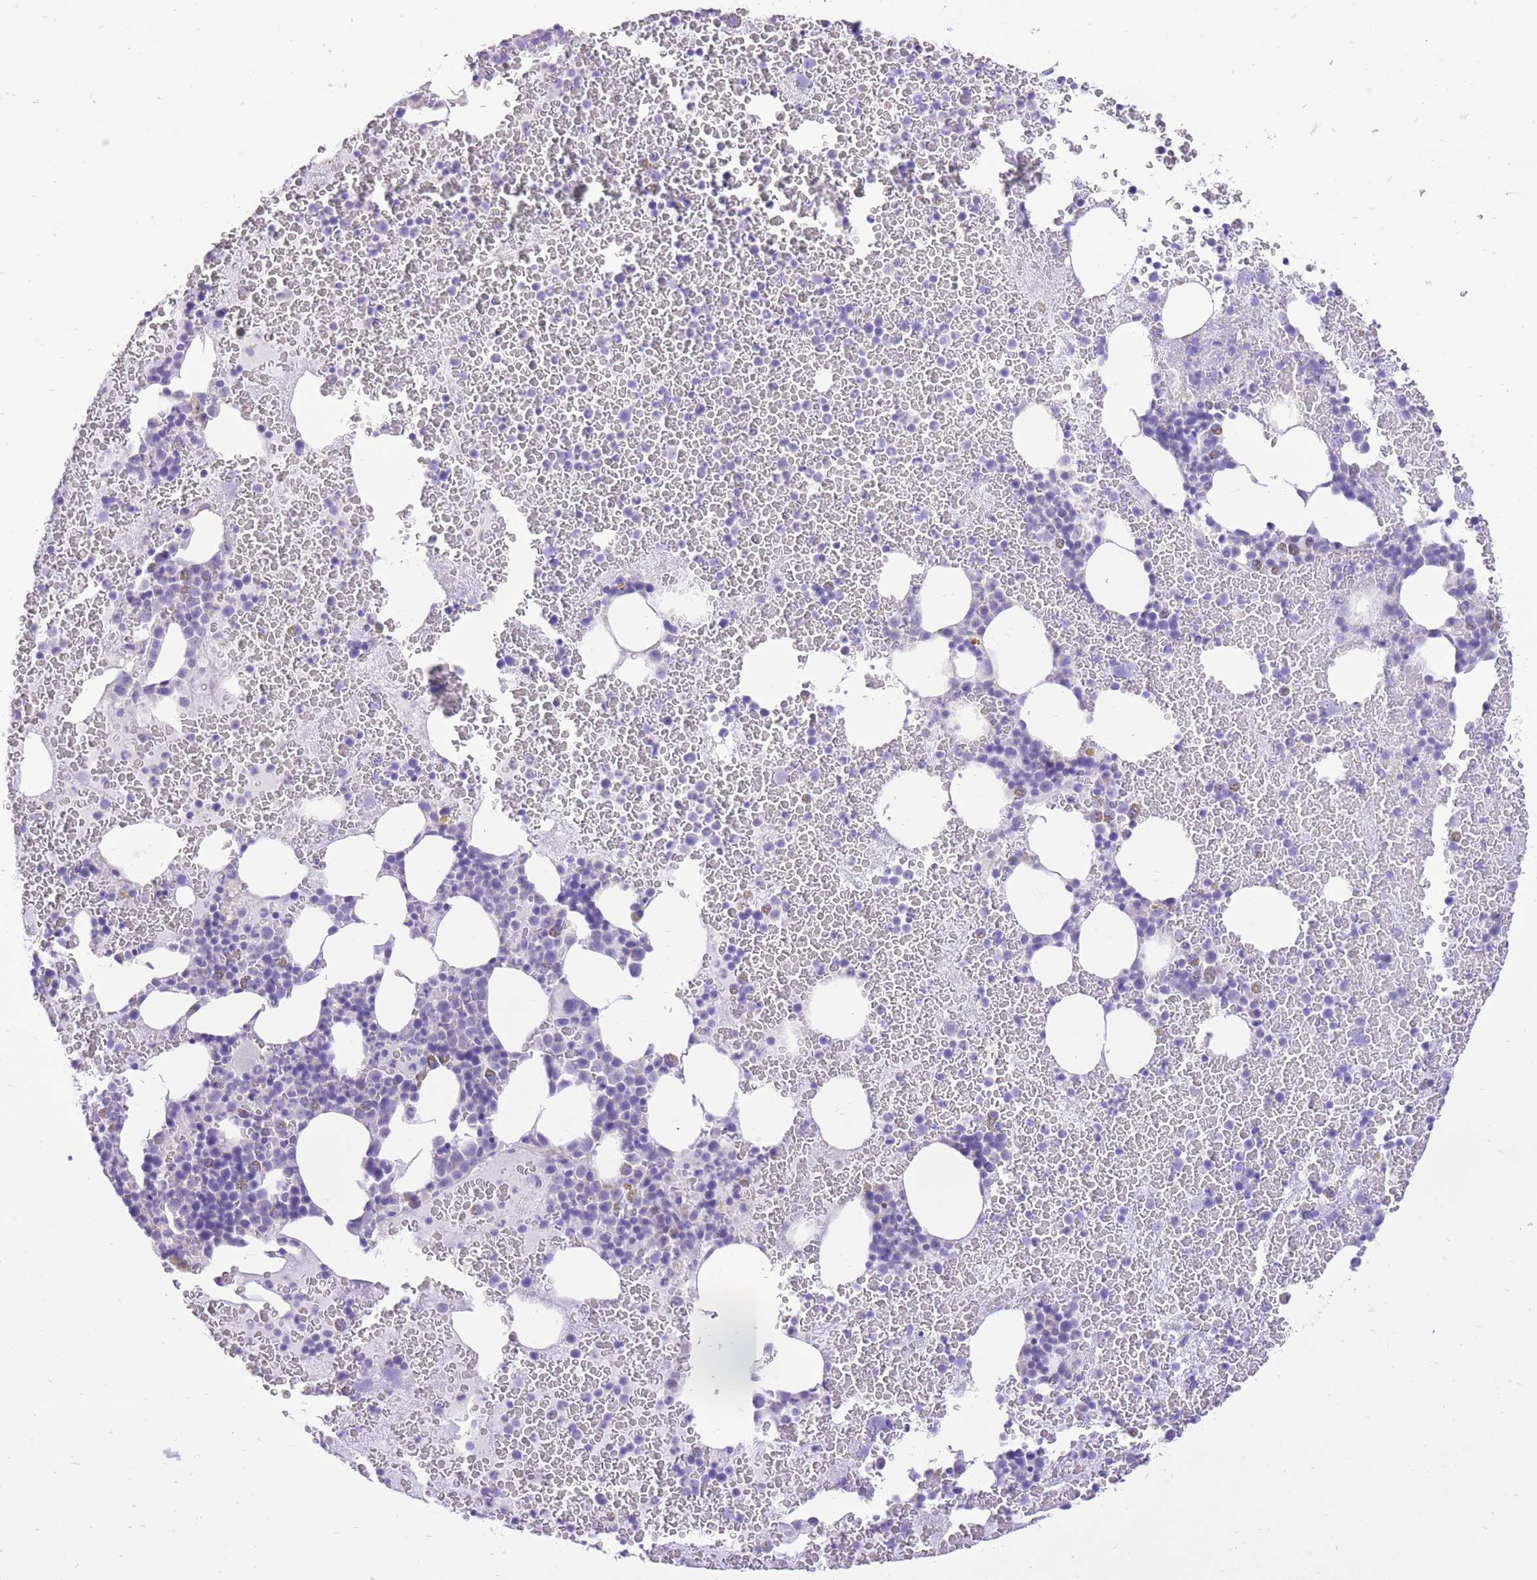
{"staining": {"intensity": "negative", "quantity": "none", "location": "none"}, "tissue": "bone marrow", "cell_type": "Hematopoietic cells", "image_type": "normal", "snomed": [{"axis": "morphology", "description": "Normal tissue, NOS"}, {"axis": "topography", "description": "Bone marrow"}], "caption": "The histopathology image exhibits no staining of hematopoietic cells in normal bone marrow. The staining is performed using DAB brown chromogen with nuclei counter-stained in using hematoxylin.", "gene": "SLC4A4", "patient": {"sex": "male", "age": 26}}